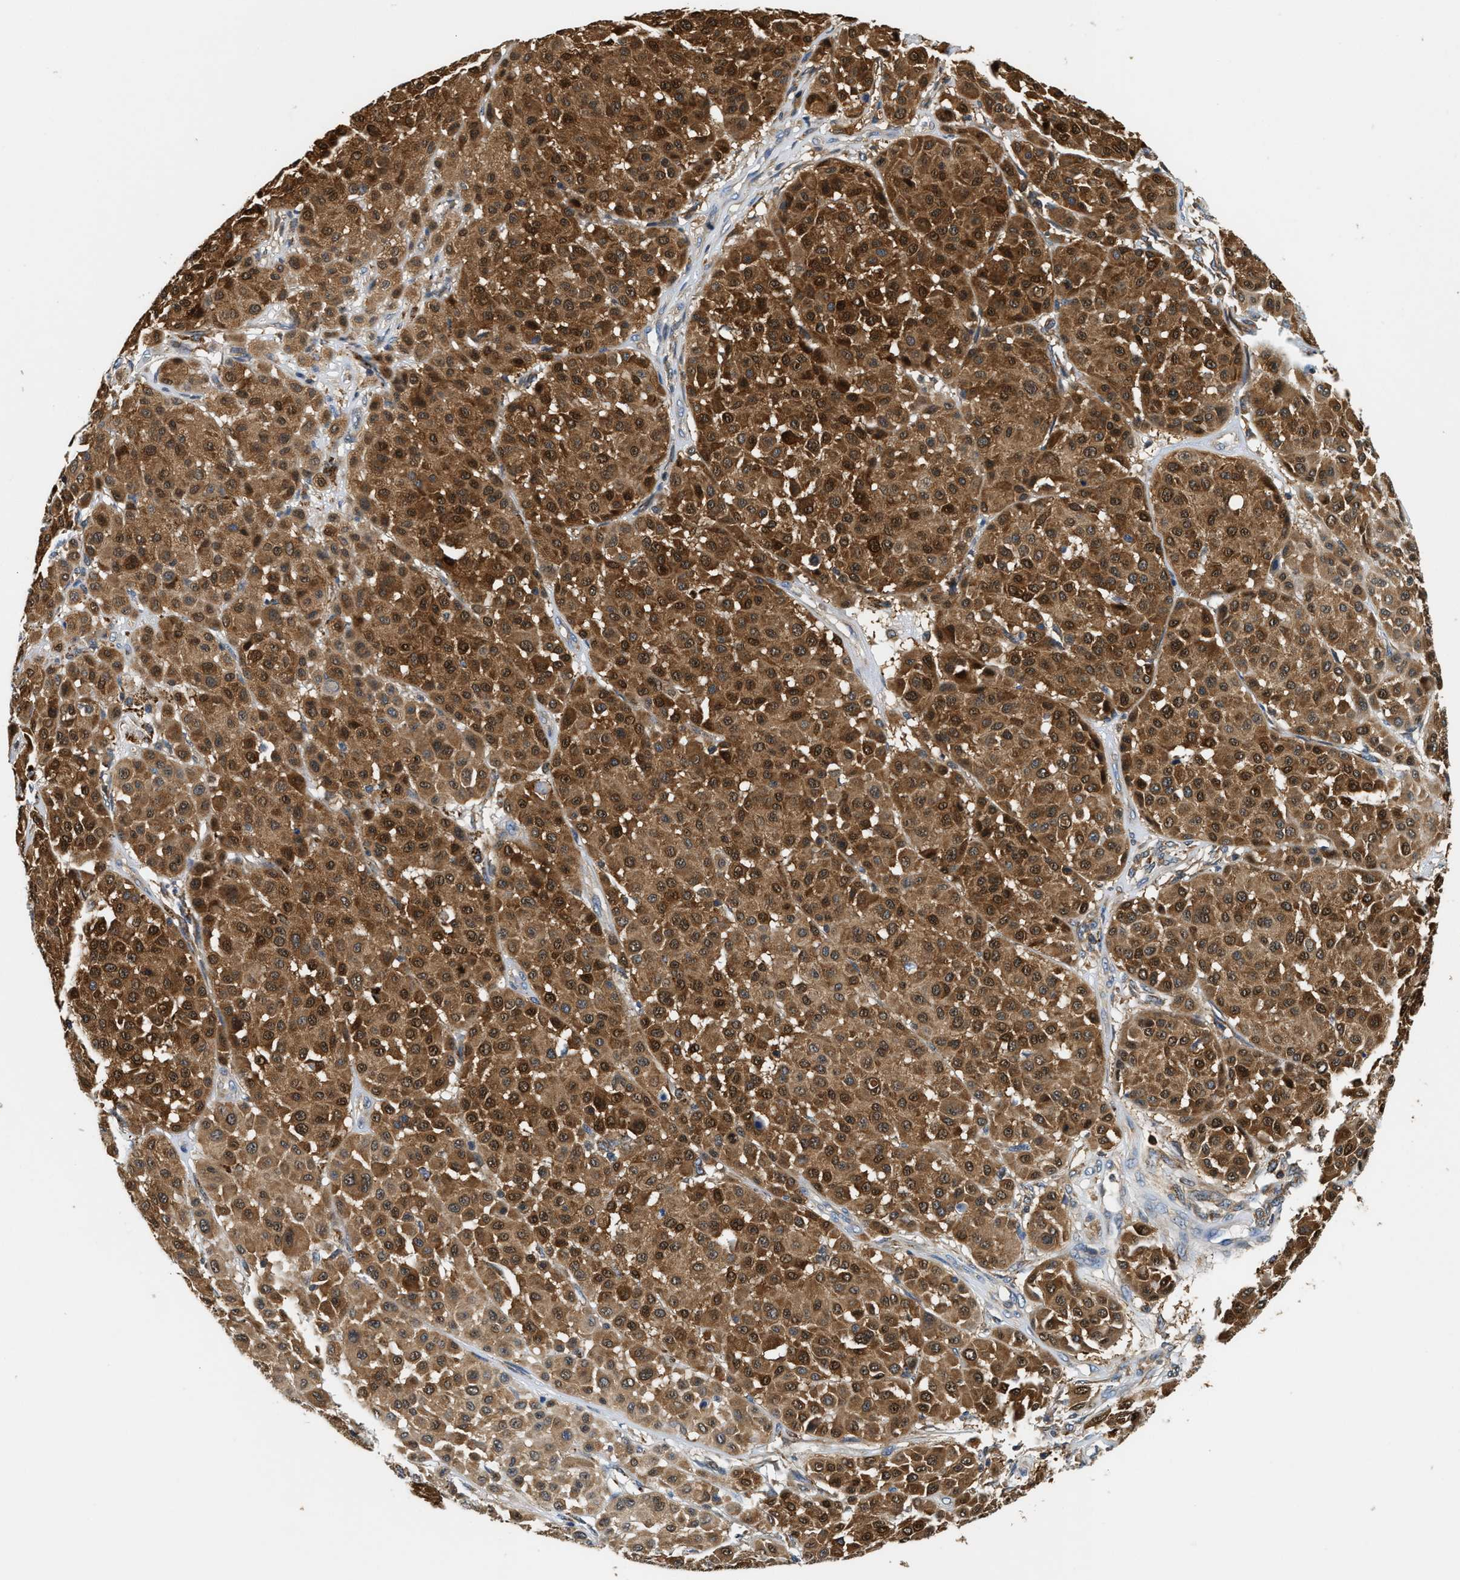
{"staining": {"intensity": "strong", "quantity": ">75%", "location": "cytoplasmic/membranous,nuclear"}, "tissue": "melanoma", "cell_type": "Tumor cells", "image_type": "cancer", "snomed": [{"axis": "morphology", "description": "Malignant melanoma, Metastatic site"}, {"axis": "topography", "description": "Soft tissue"}], "caption": "This image reveals malignant melanoma (metastatic site) stained with immunohistochemistry (IHC) to label a protein in brown. The cytoplasmic/membranous and nuclear of tumor cells show strong positivity for the protein. Nuclei are counter-stained blue.", "gene": "CCM2", "patient": {"sex": "male", "age": 41}}